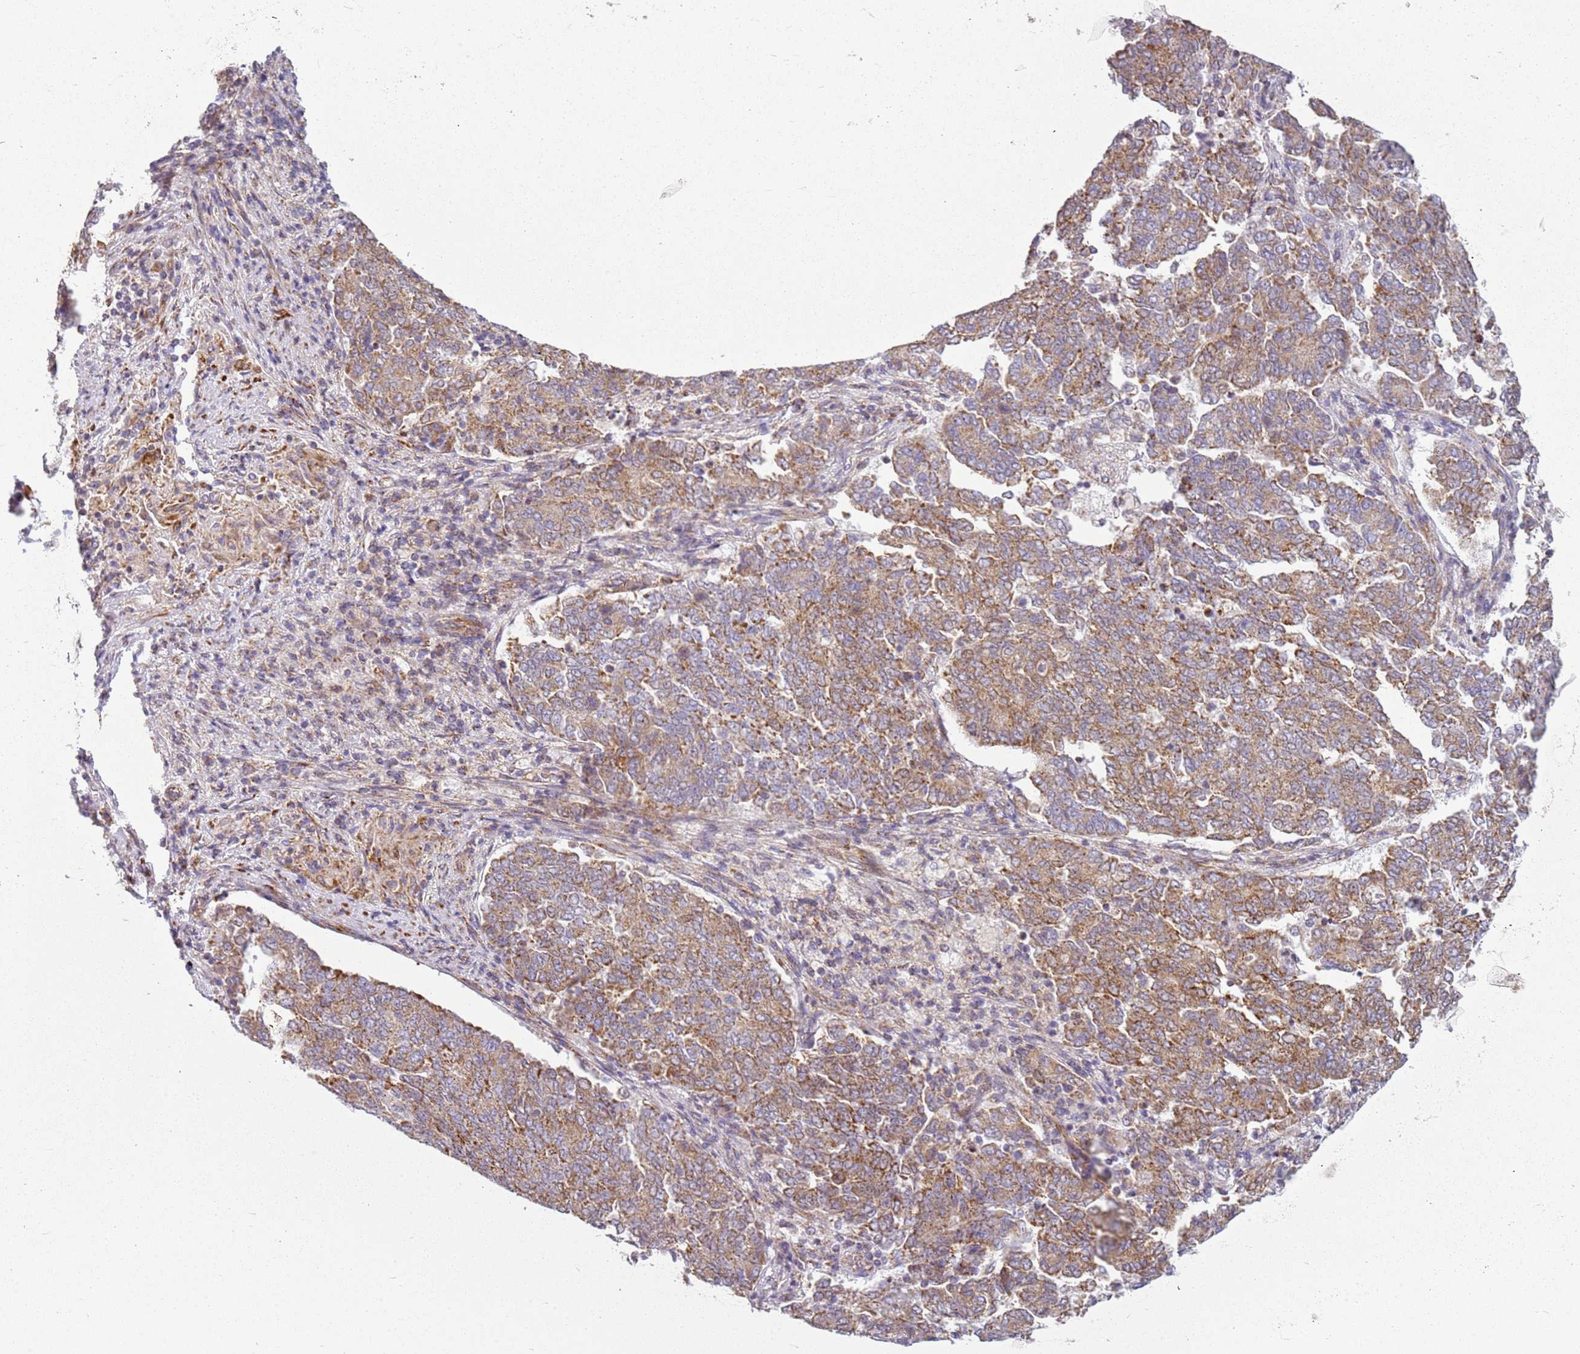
{"staining": {"intensity": "moderate", "quantity": ">75%", "location": "cytoplasmic/membranous"}, "tissue": "endometrial cancer", "cell_type": "Tumor cells", "image_type": "cancer", "snomed": [{"axis": "morphology", "description": "Adenocarcinoma, NOS"}, {"axis": "topography", "description": "Endometrium"}], "caption": "An image of adenocarcinoma (endometrial) stained for a protein reveals moderate cytoplasmic/membranous brown staining in tumor cells.", "gene": "TMEM200C", "patient": {"sex": "female", "age": 80}}